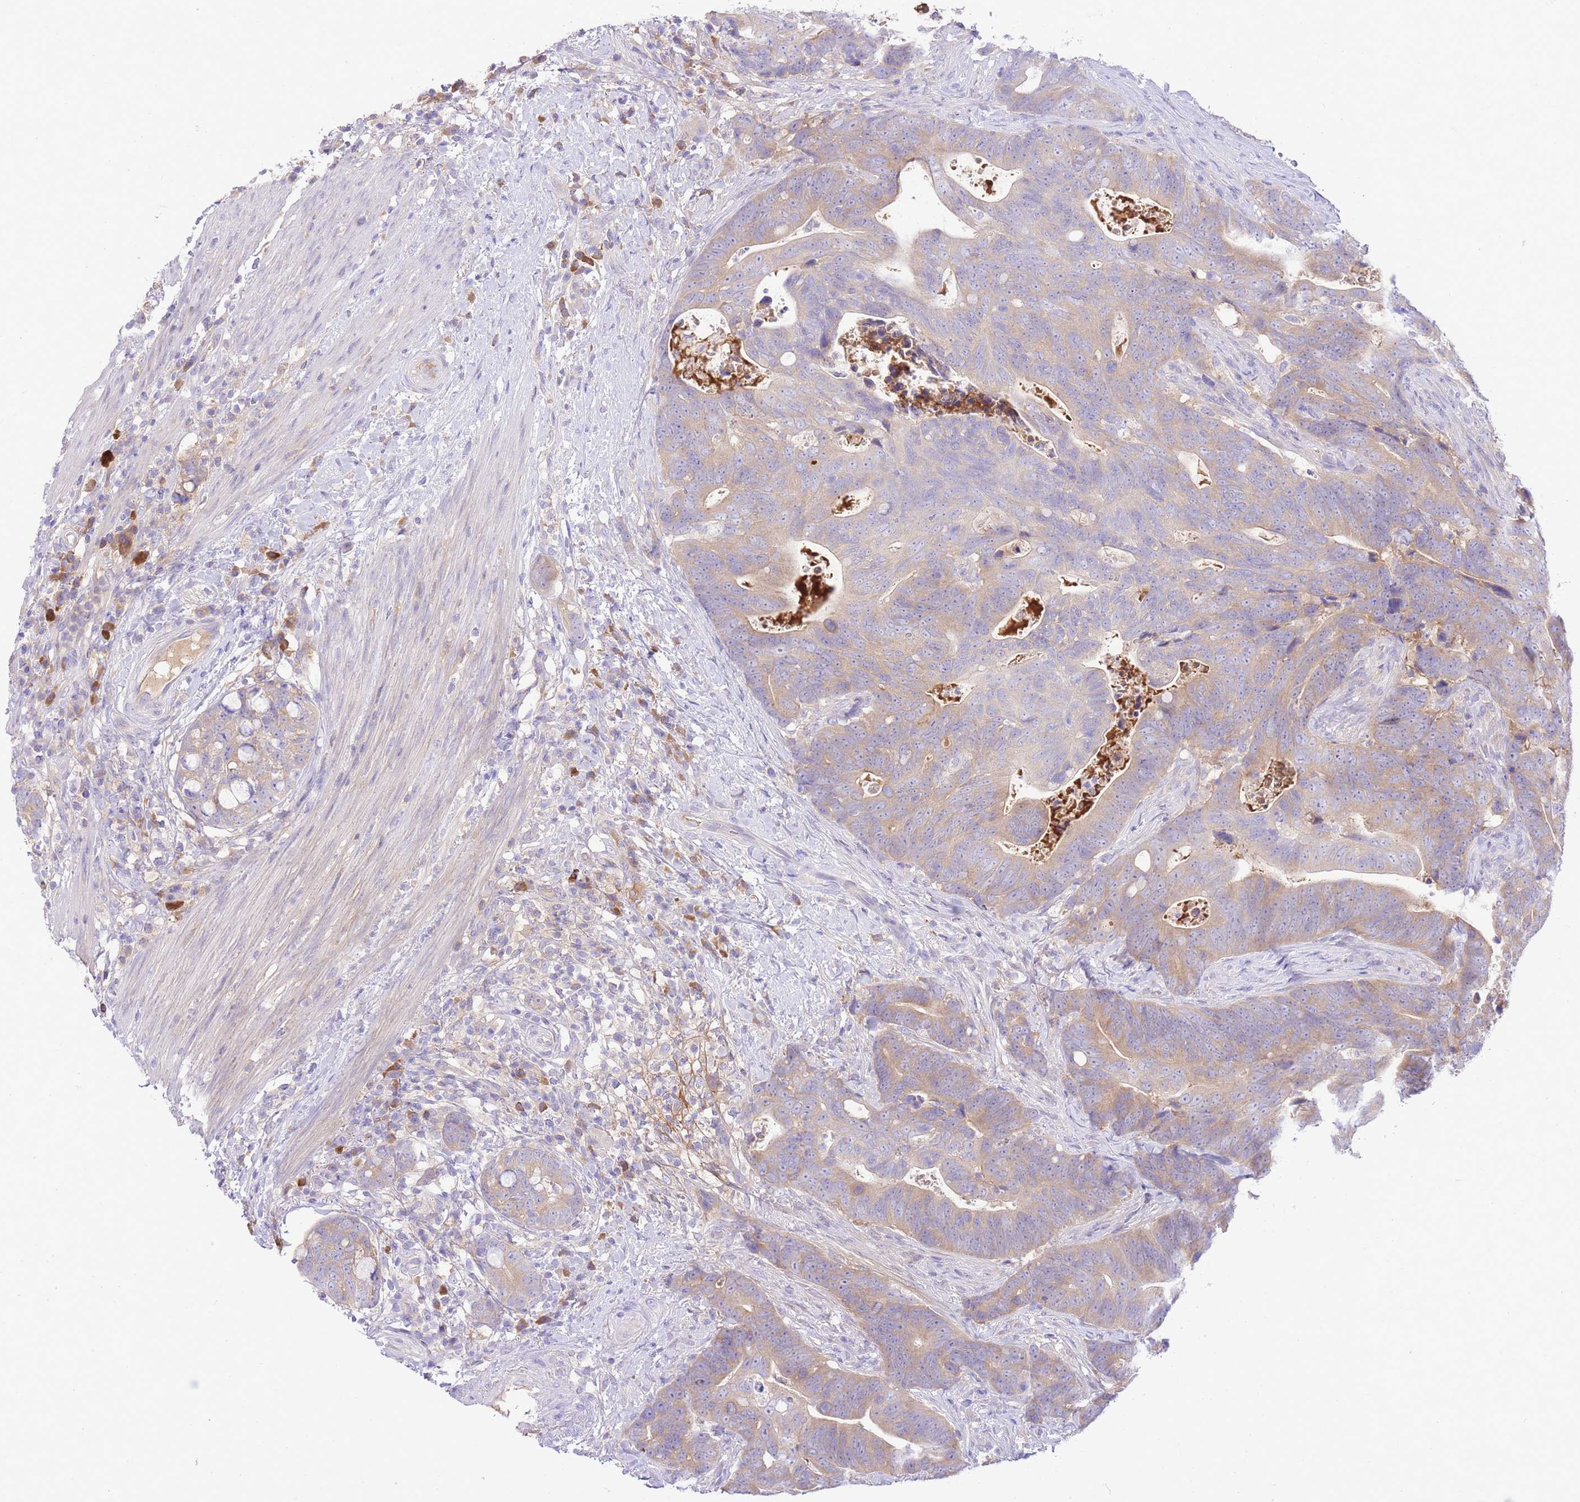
{"staining": {"intensity": "weak", "quantity": ">75%", "location": "cytoplasmic/membranous"}, "tissue": "colorectal cancer", "cell_type": "Tumor cells", "image_type": "cancer", "snomed": [{"axis": "morphology", "description": "Adenocarcinoma, NOS"}, {"axis": "topography", "description": "Colon"}], "caption": "The immunohistochemical stain labels weak cytoplasmic/membranous staining in tumor cells of adenocarcinoma (colorectal) tissue.", "gene": "LIPH", "patient": {"sex": "female", "age": 82}}